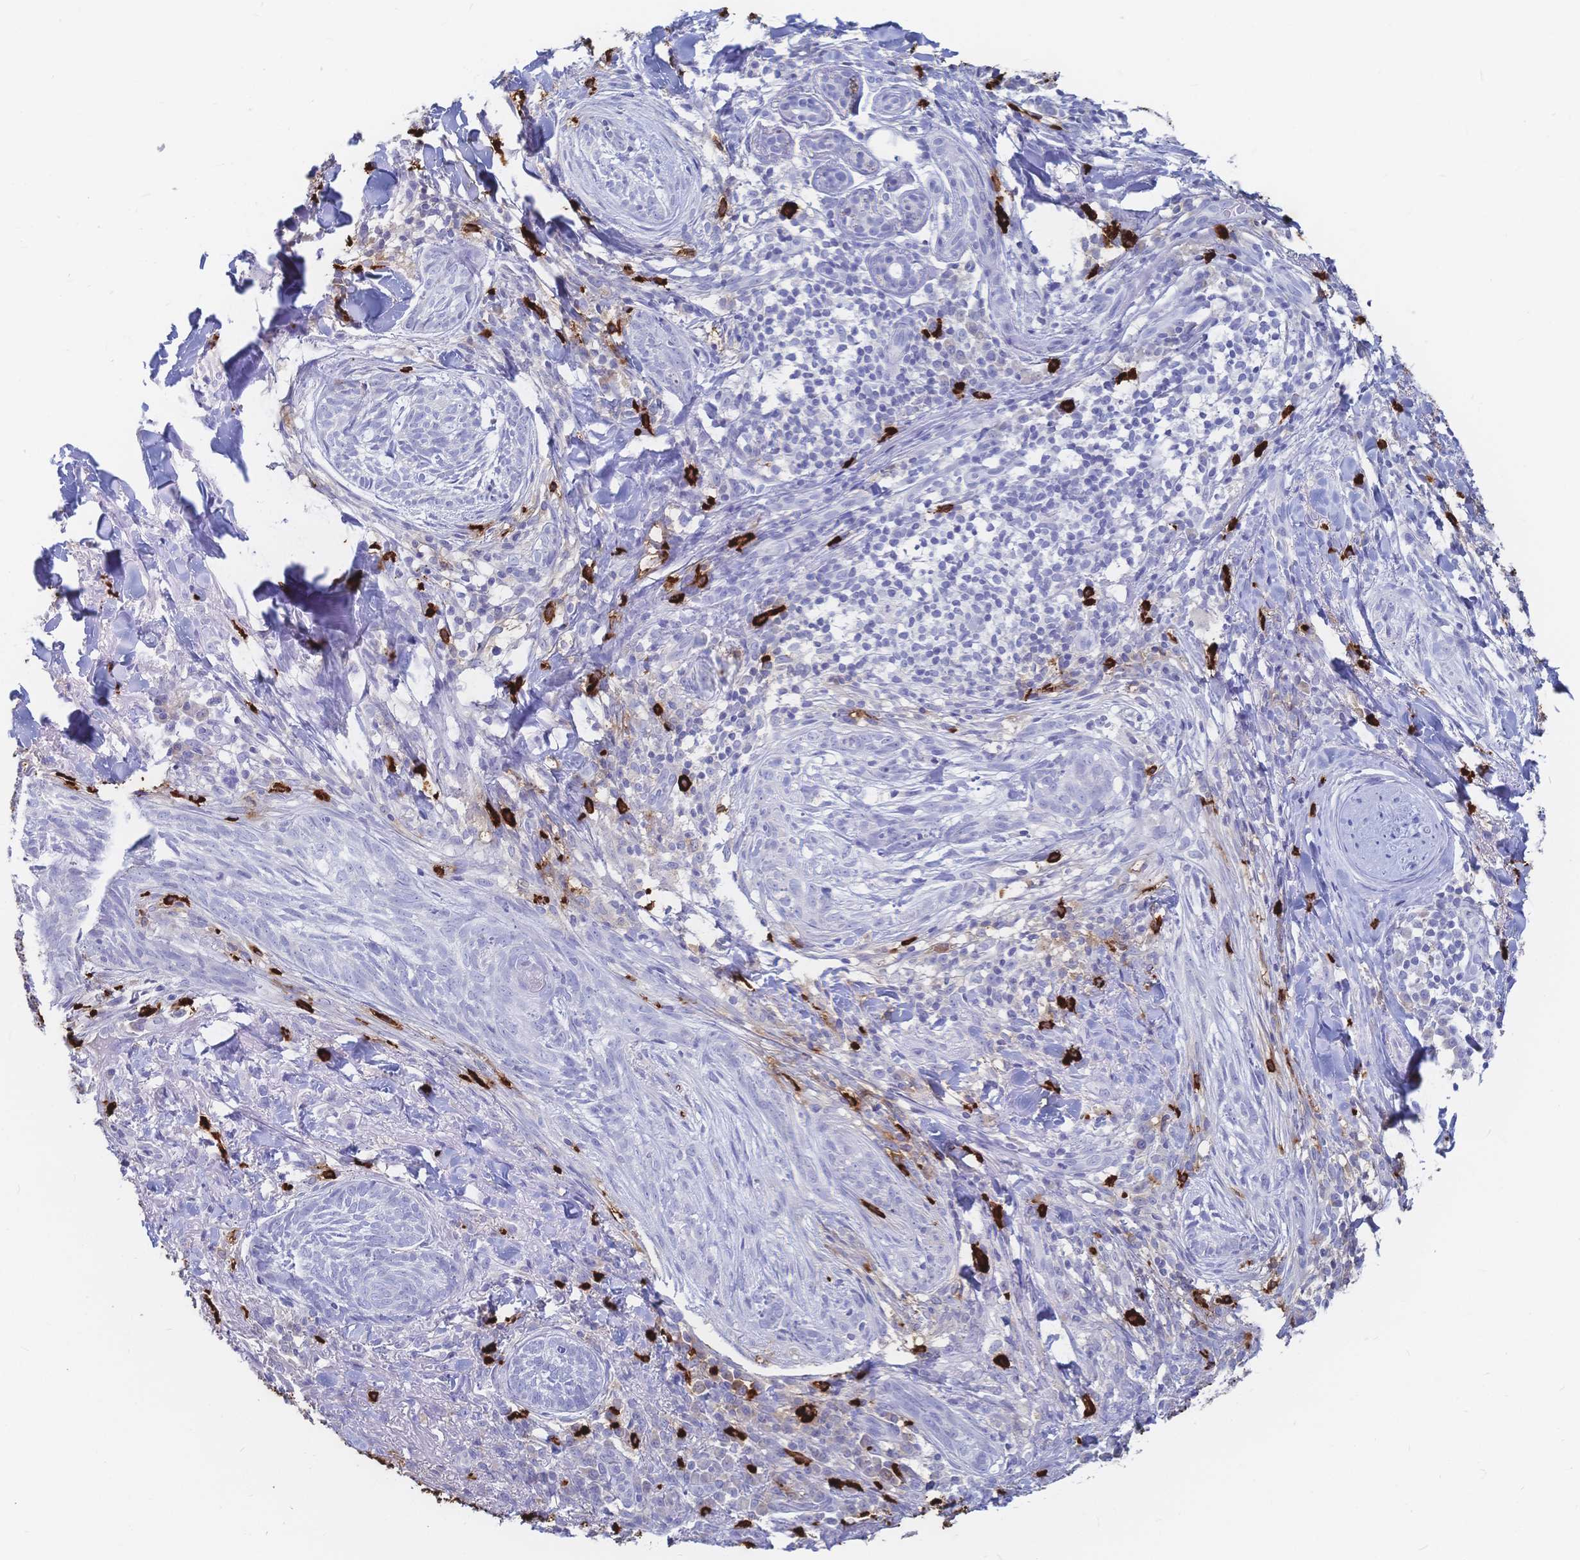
{"staining": {"intensity": "negative", "quantity": "none", "location": "none"}, "tissue": "skin cancer", "cell_type": "Tumor cells", "image_type": "cancer", "snomed": [{"axis": "morphology", "description": "Basal cell carcinoma"}, {"axis": "topography", "description": "Skin"}], "caption": "Tumor cells are negative for brown protein staining in skin cancer.", "gene": "IL2RB", "patient": {"sex": "female", "age": 93}}